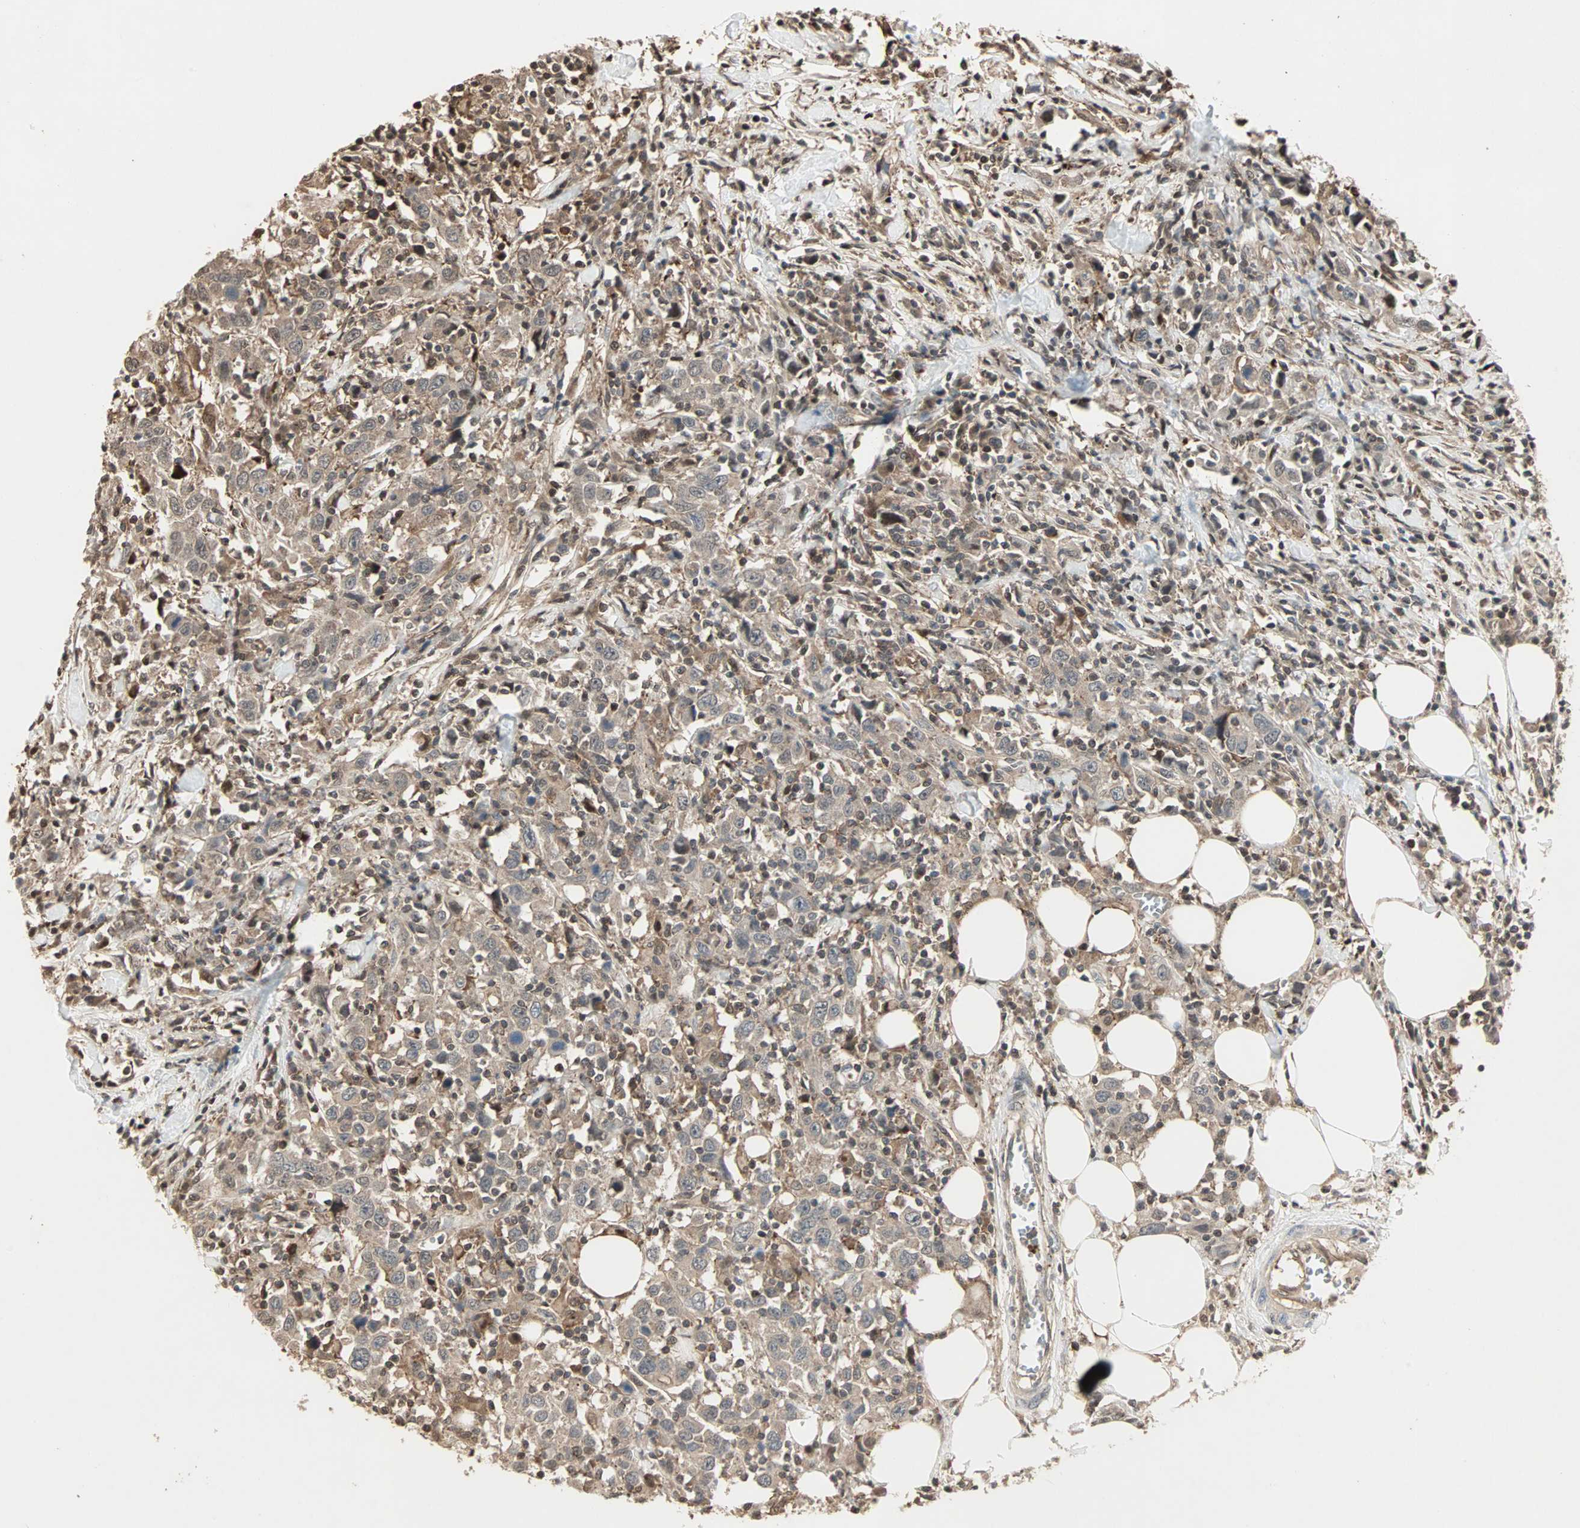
{"staining": {"intensity": "moderate", "quantity": ">75%", "location": "cytoplasmic/membranous"}, "tissue": "urothelial cancer", "cell_type": "Tumor cells", "image_type": "cancer", "snomed": [{"axis": "morphology", "description": "Urothelial carcinoma, High grade"}, {"axis": "topography", "description": "Urinary bladder"}], "caption": "Moderate cytoplasmic/membranous protein staining is appreciated in about >75% of tumor cells in urothelial carcinoma (high-grade). (brown staining indicates protein expression, while blue staining denotes nuclei).", "gene": "DRG2", "patient": {"sex": "male", "age": 61}}